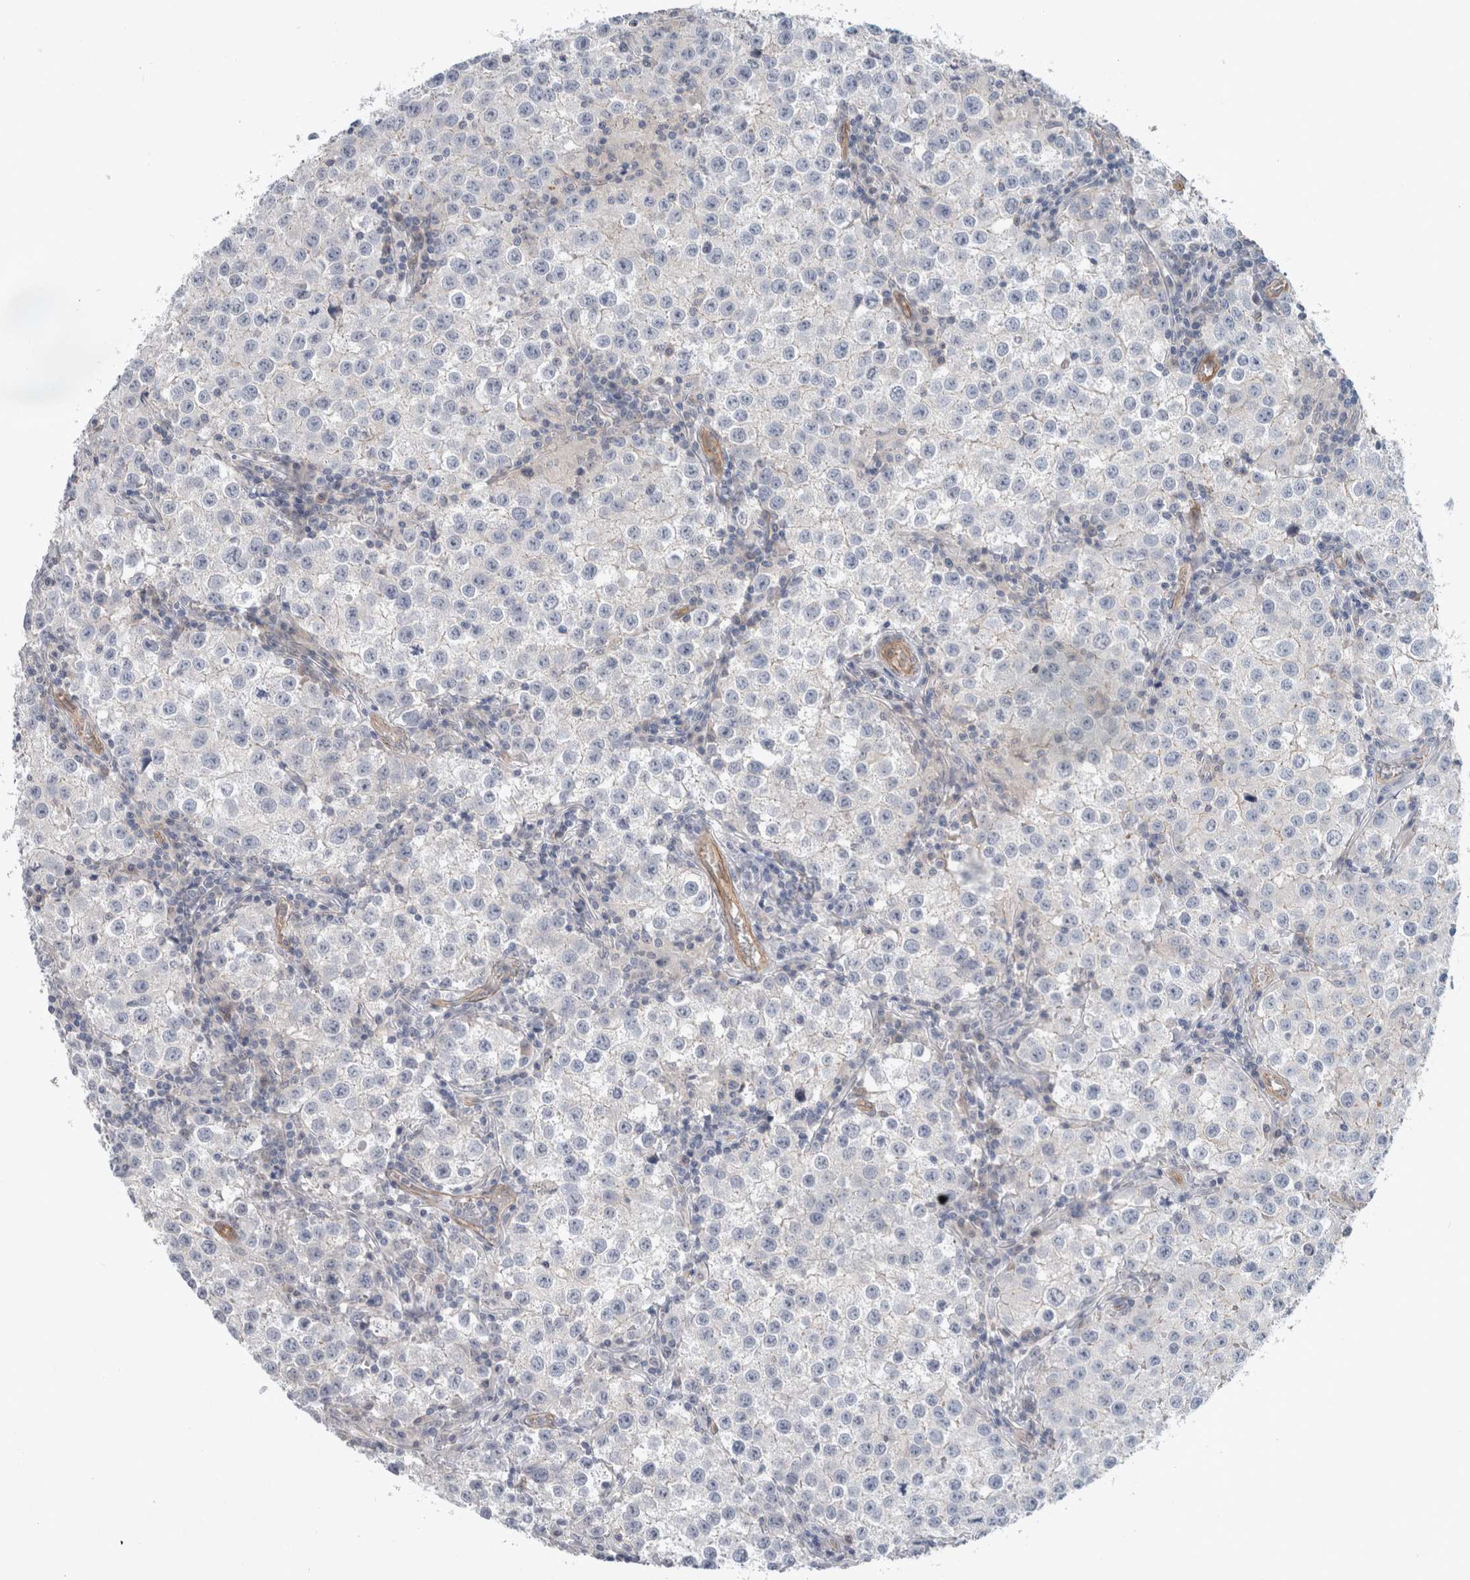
{"staining": {"intensity": "negative", "quantity": "none", "location": "none"}, "tissue": "testis cancer", "cell_type": "Tumor cells", "image_type": "cancer", "snomed": [{"axis": "morphology", "description": "Seminoma, NOS"}, {"axis": "morphology", "description": "Carcinoma, Embryonal, NOS"}, {"axis": "topography", "description": "Testis"}], "caption": "Tumor cells are negative for protein expression in human testis cancer (embryonal carcinoma).", "gene": "BCAM", "patient": {"sex": "male", "age": 43}}